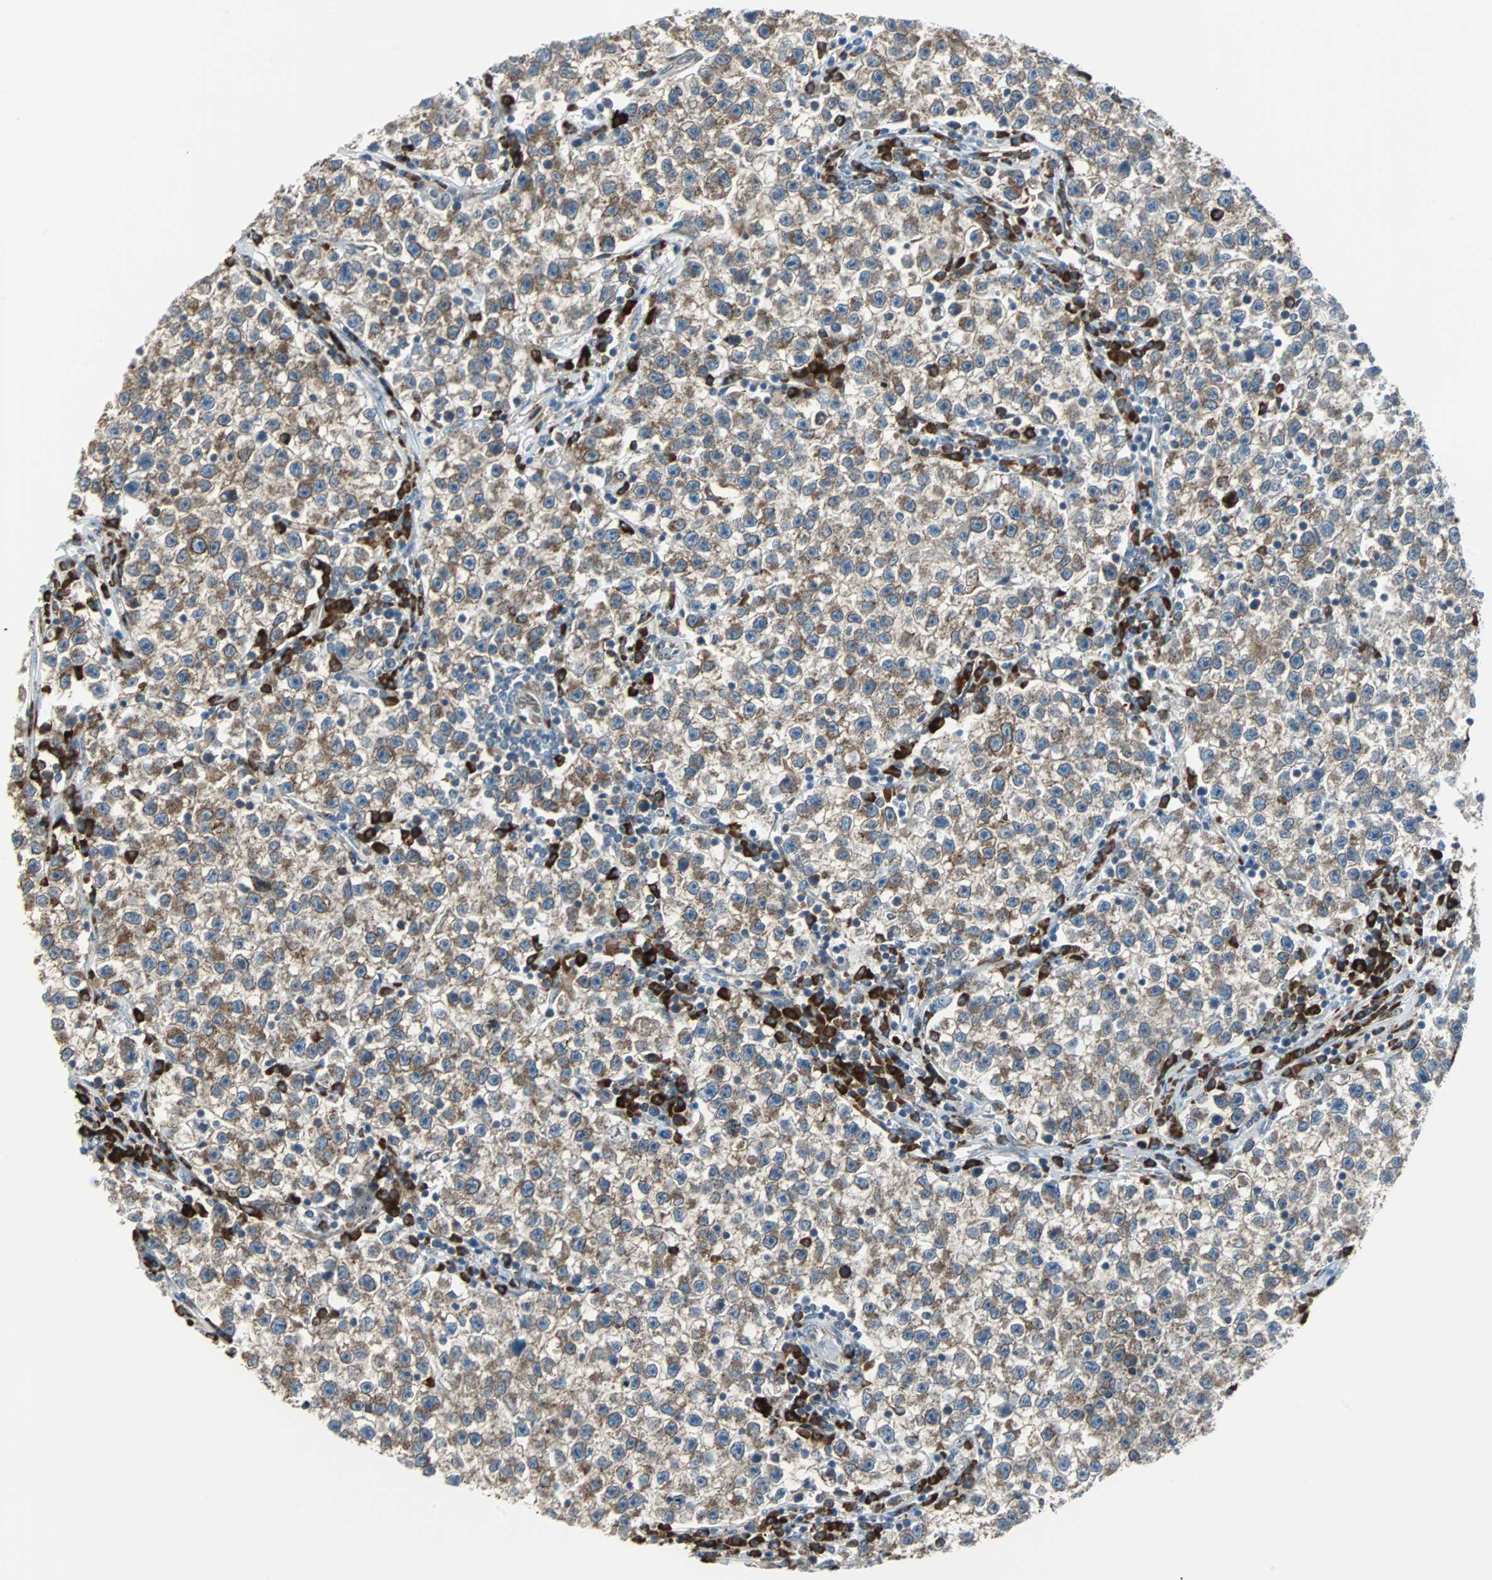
{"staining": {"intensity": "strong", "quantity": ">75%", "location": "cytoplasmic/membranous"}, "tissue": "testis cancer", "cell_type": "Tumor cells", "image_type": "cancer", "snomed": [{"axis": "morphology", "description": "Seminoma, NOS"}, {"axis": "topography", "description": "Testis"}], "caption": "Tumor cells demonstrate high levels of strong cytoplasmic/membranous expression in about >75% of cells in human seminoma (testis).", "gene": "PDIA4", "patient": {"sex": "male", "age": 22}}